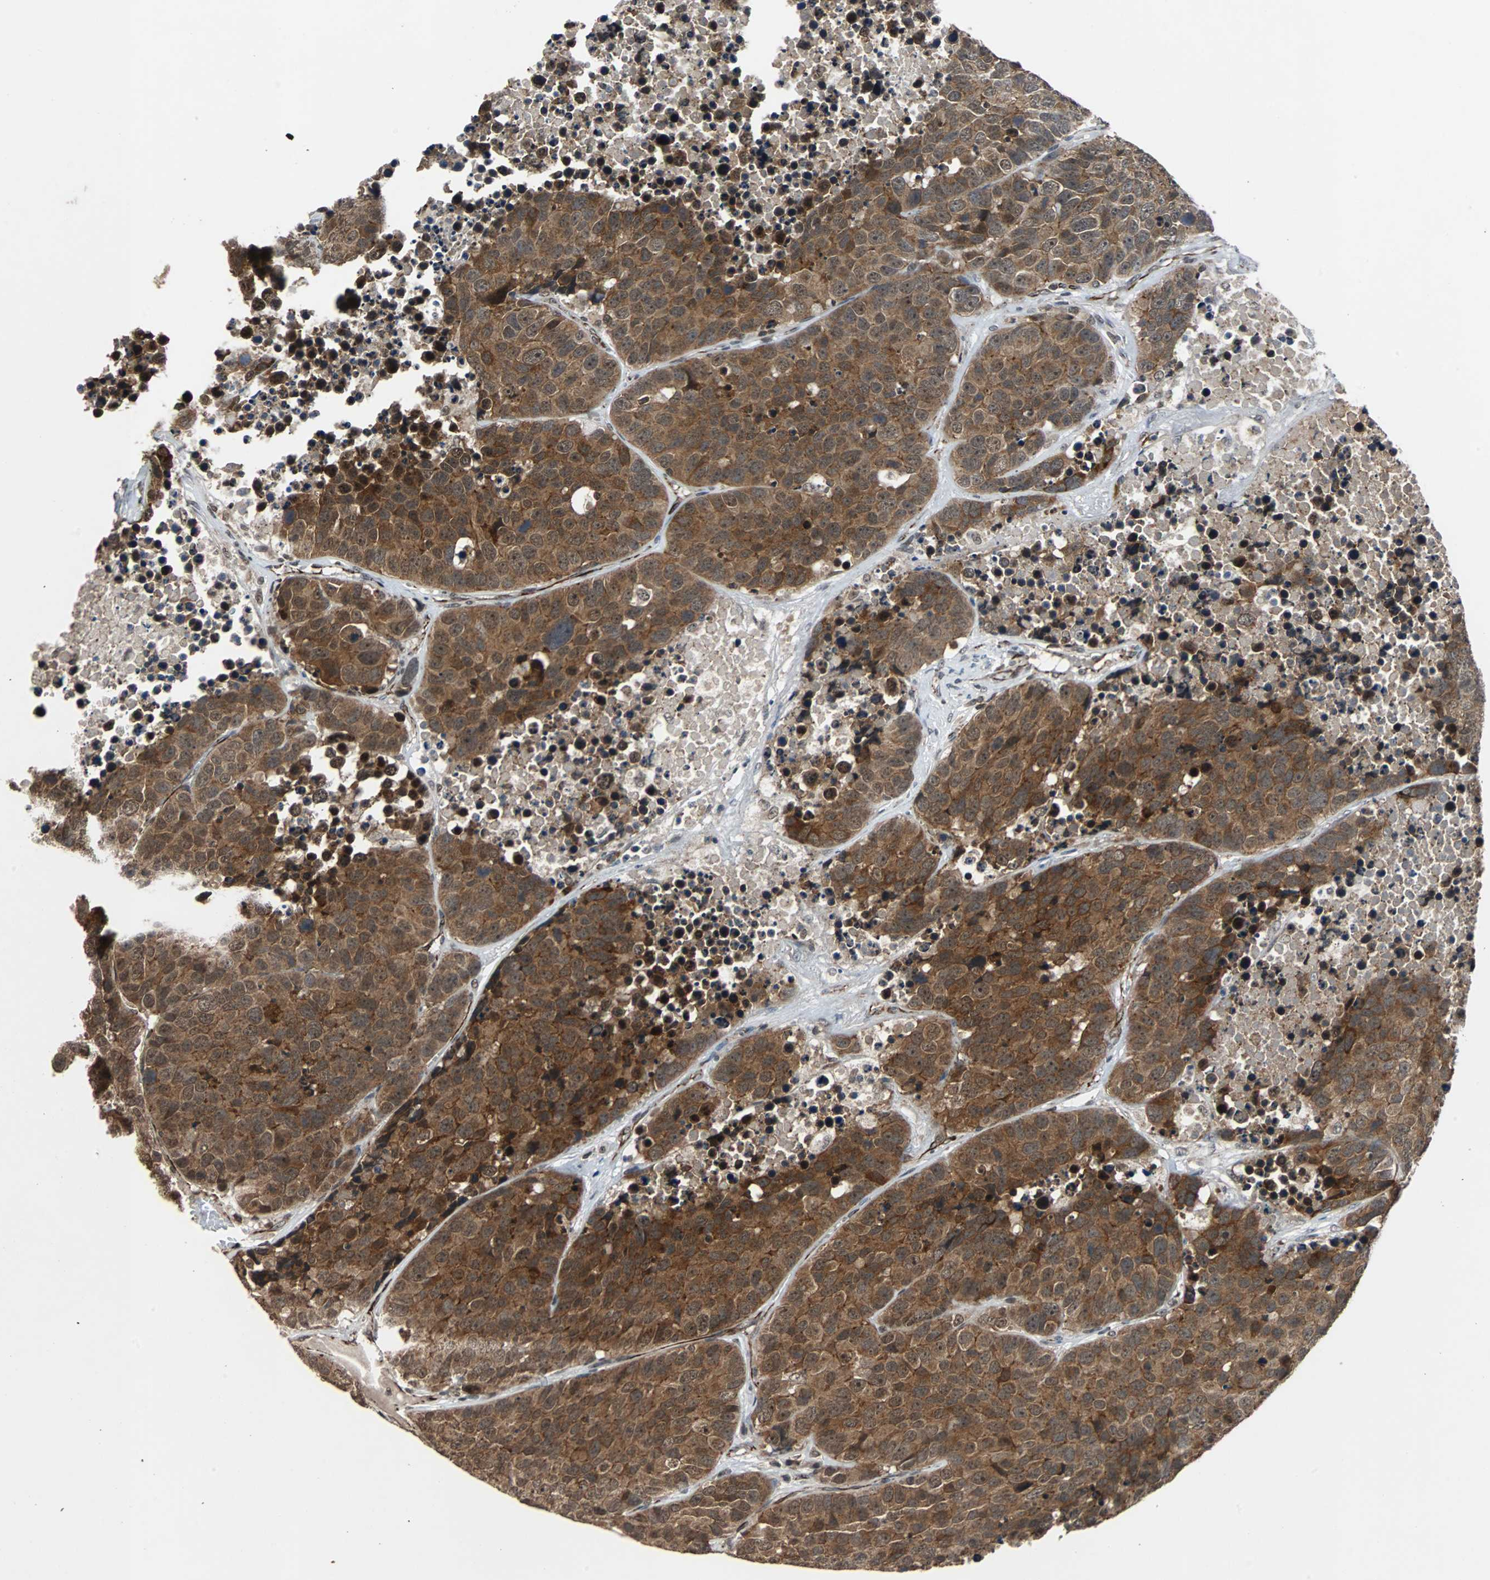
{"staining": {"intensity": "strong", "quantity": ">75%", "location": "cytoplasmic/membranous"}, "tissue": "carcinoid", "cell_type": "Tumor cells", "image_type": "cancer", "snomed": [{"axis": "morphology", "description": "Carcinoid, malignant, NOS"}, {"axis": "topography", "description": "Lung"}], "caption": "High-magnification brightfield microscopy of malignant carcinoid stained with DAB (brown) and counterstained with hematoxylin (blue). tumor cells exhibit strong cytoplasmic/membranous staining is seen in approximately>75% of cells.", "gene": "LSR", "patient": {"sex": "male", "age": 60}}